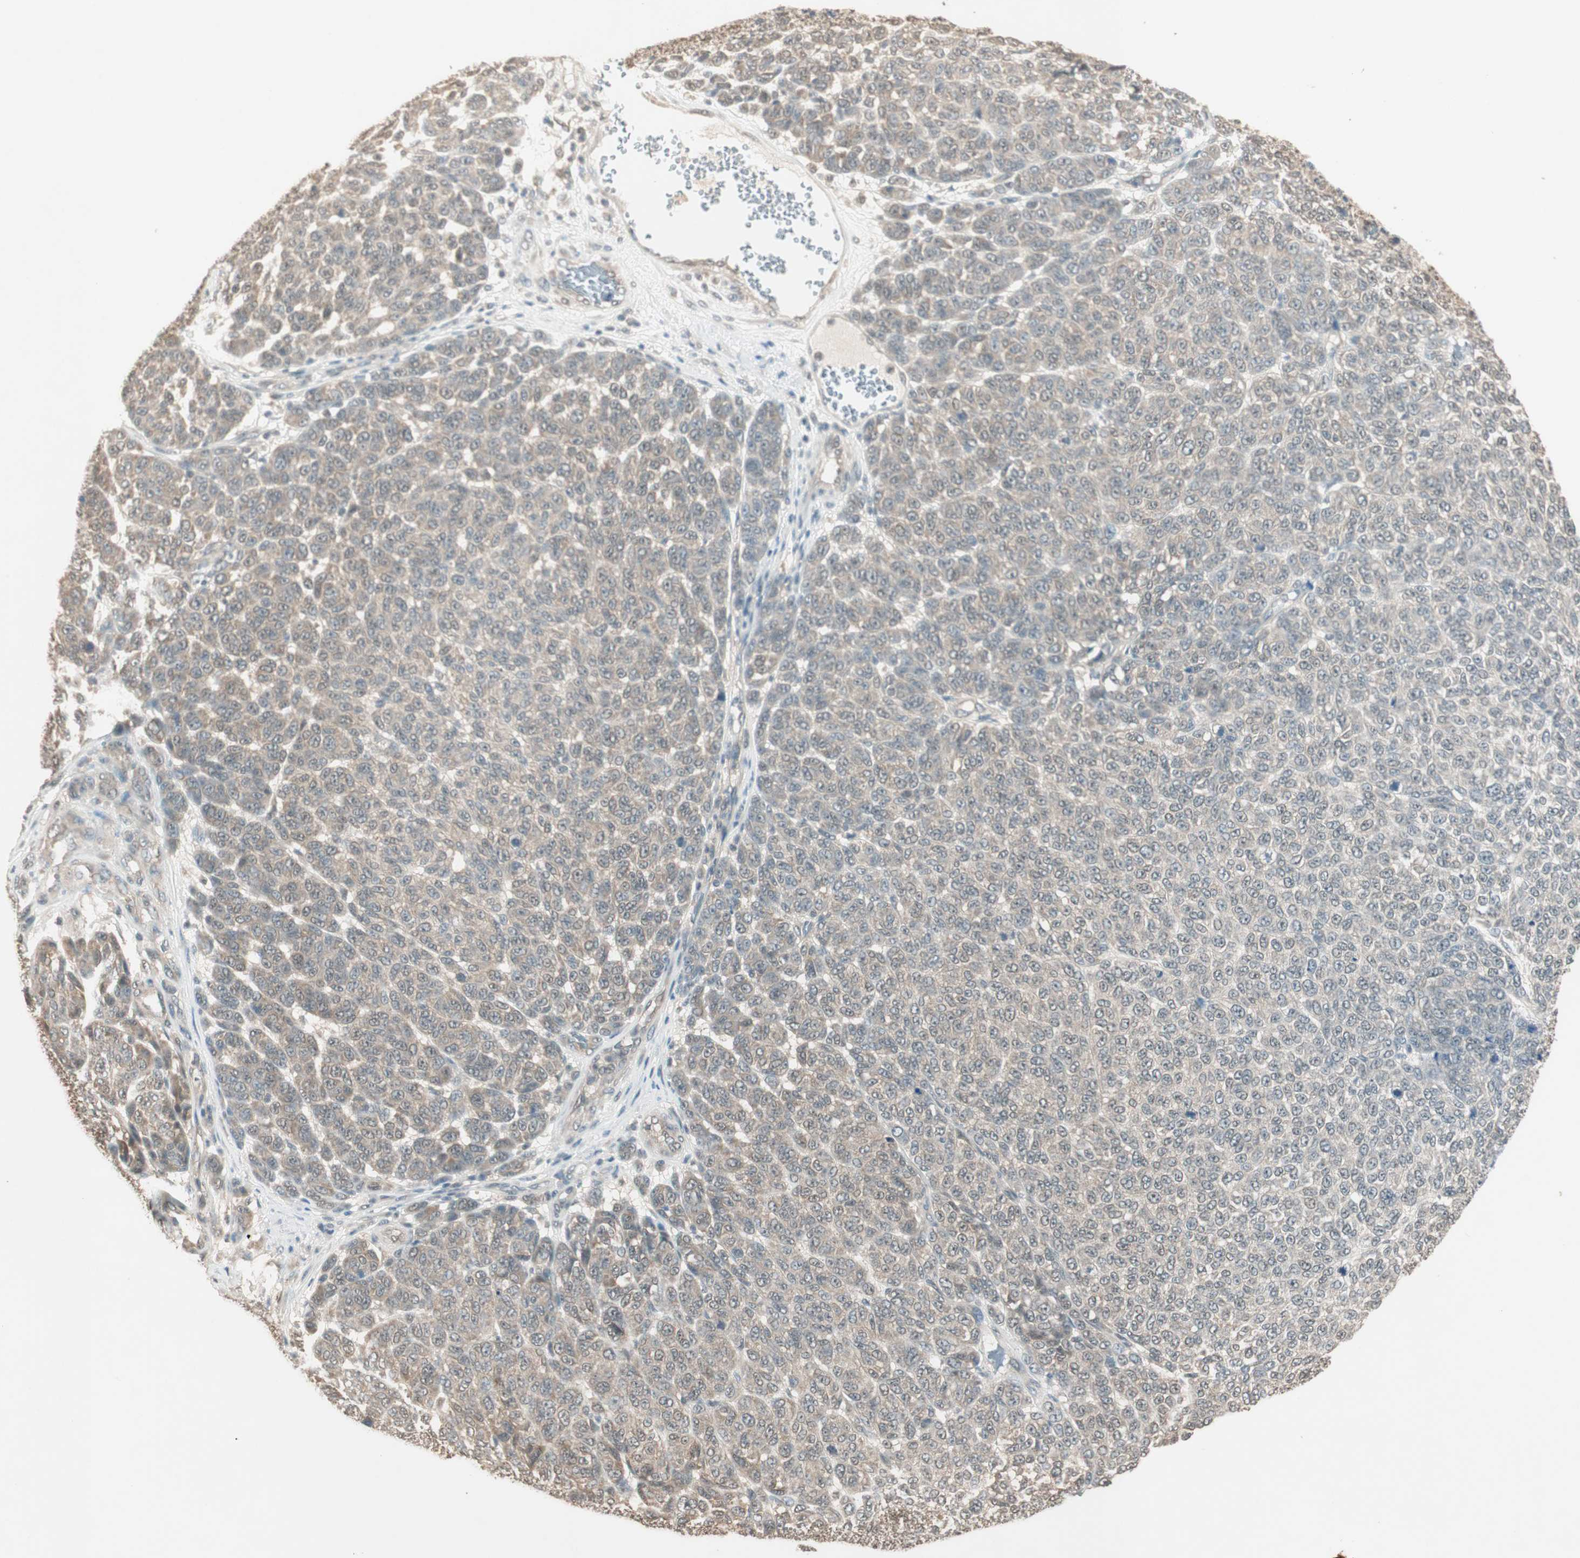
{"staining": {"intensity": "weak", "quantity": "25%-75%", "location": "cytoplasmic/membranous"}, "tissue": "melanoma", "cell_type": "Tumor cells", "image_type": "cancer", "snomed": [{"axis": "morphology", "description": "Malignant melanoma, NOS"}, {"axis": "topography", "description": "Skin"}], "caption": "DAB immunohistochemical staining of human malignant melanoma demonstrates weak cytoplasmic/membranous protein staining in about 25%-75% of tumor cells.", "gene": "USP5", "patient": {"sex": "male", "age": 59}}